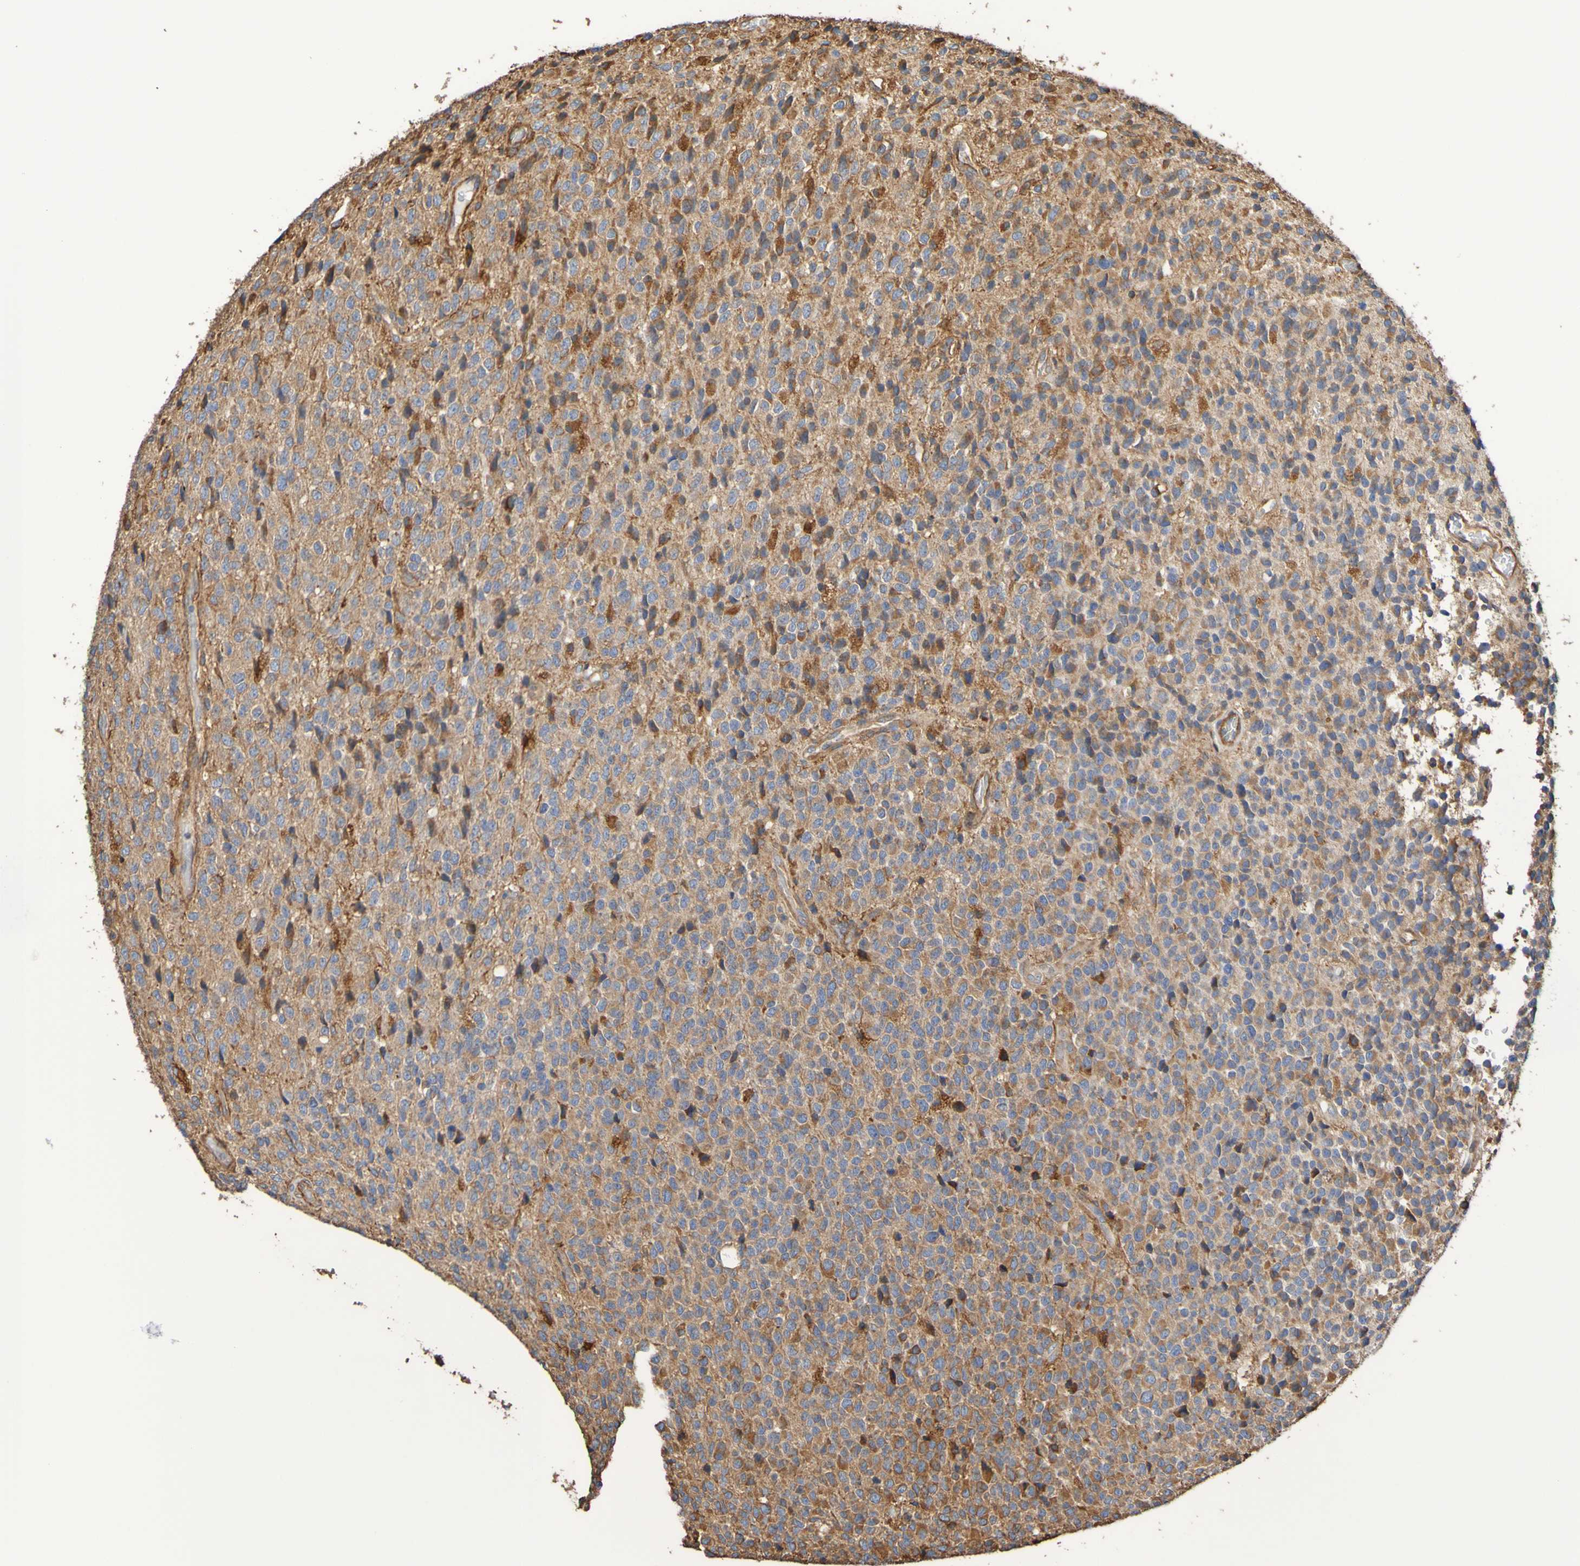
{"staining": {"intensity": "strong", "quantity": ">75%", "location": "cytoplasmic/membranous"}, "tissue": "glioma", "cell_type": "Tumor cells", "image_type": "cancer", "snomed": [{"axis": "morphology", "description": "Glioma, malignant, High grade"}, {"axis": "topography", "description": "pancreas cauda"}], "caption": "Glioma tissue reveals strong cytoplasmic/membranous positivity in approximately >75% of tumor cells, visualized by immunohistochemistry.", "gene": "RAB11A", "patient": {"sex": "male", "age": 60}}